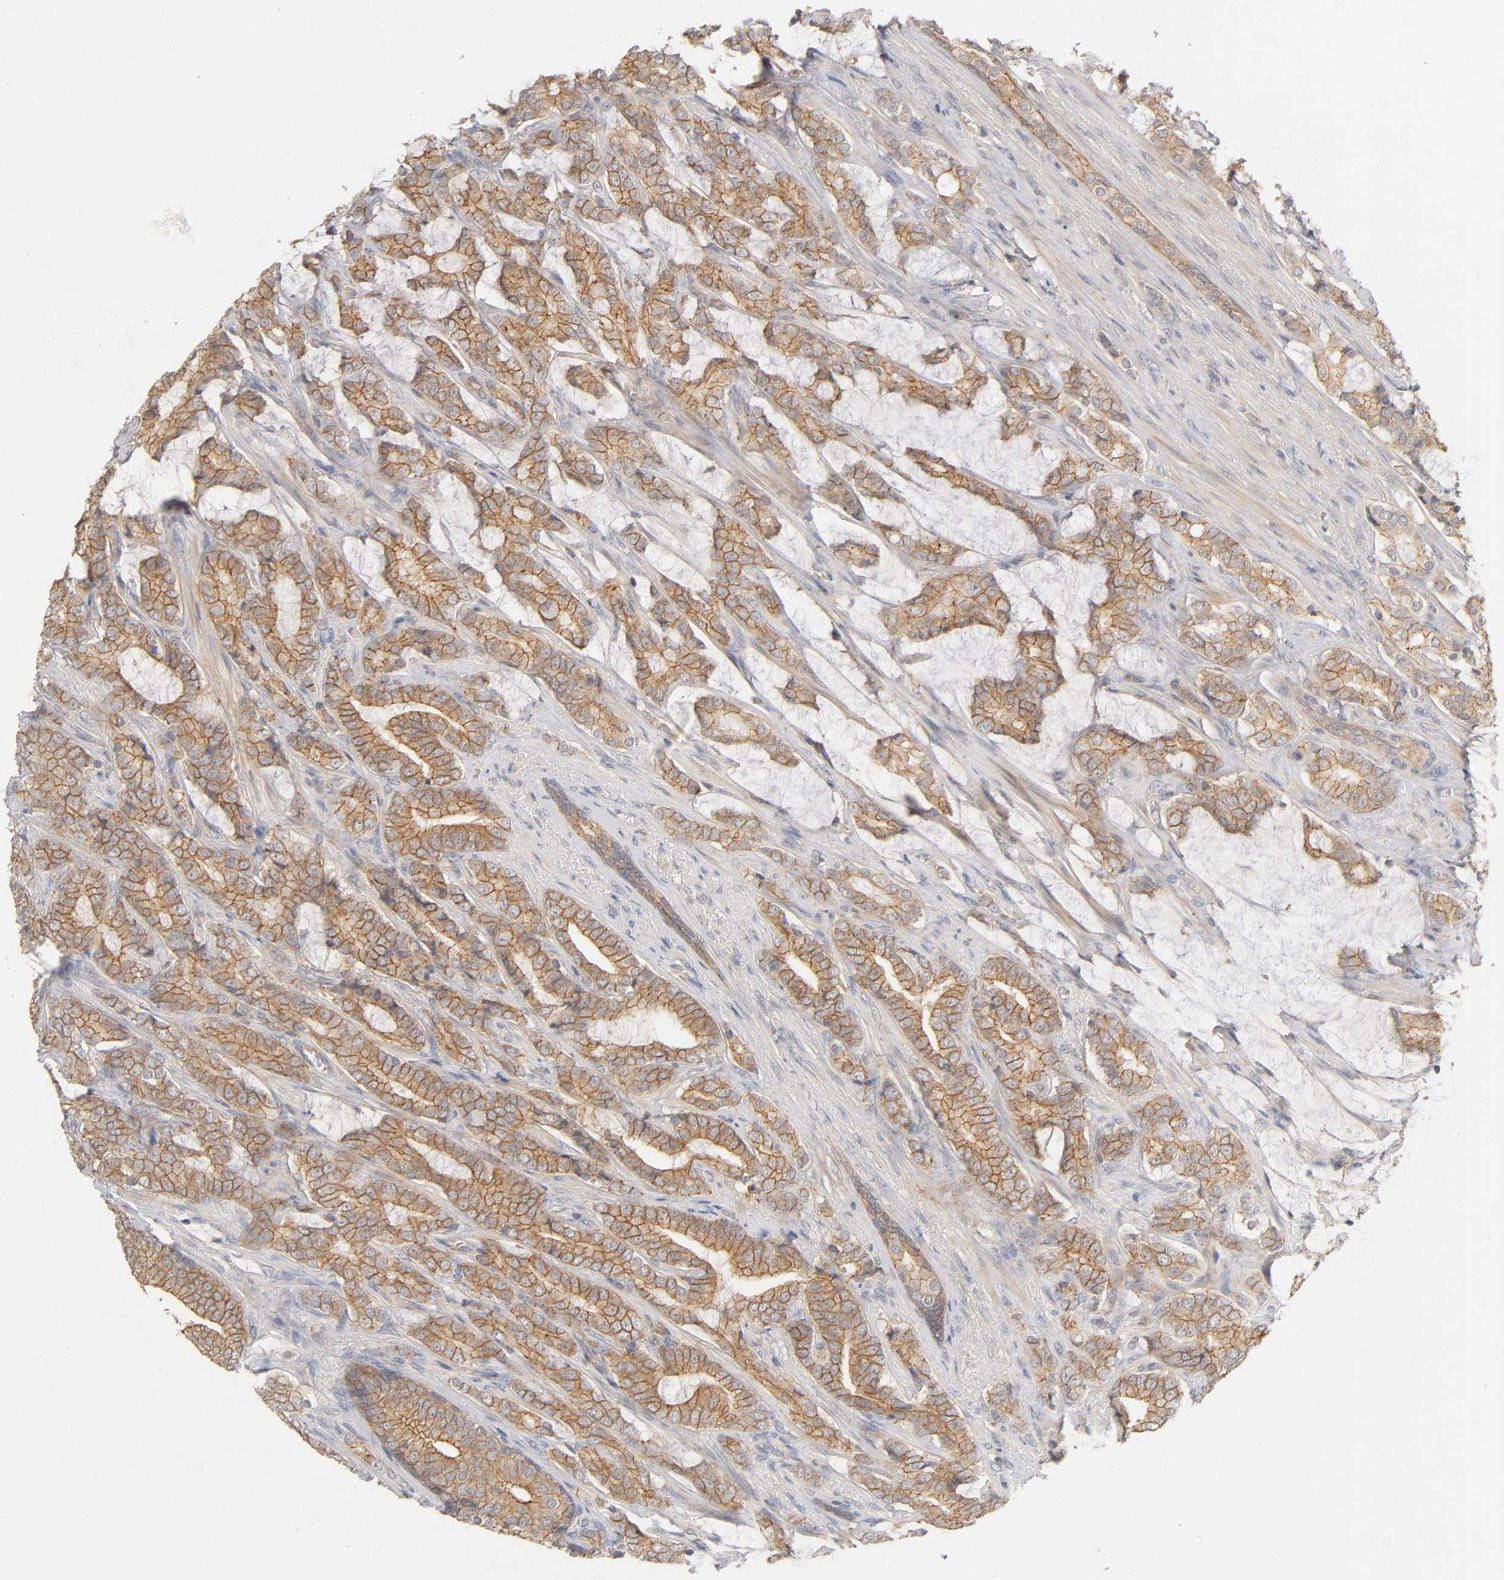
{"staining": {"intensity": "moderate", "quantity": ">75%", "location": "cytoplasmic/membranous"}, "tissue": "prostate cancer", "cell_type": "Tumor cells", "image_type": "cancer", "snomed": [{"axis": "morphology", "description": "Adenocarcinoma, Low grade"}, {"axis": "topography", "description": "Prostate"}], "caption": "Human prostate cancer stained for a protein (brown) shows moderate cytoplasmic/membranous positive positivity in approximately >75% of tumor cells.", "gene": "PDZD11", "patient": {"sex": "male", "age": 58}}